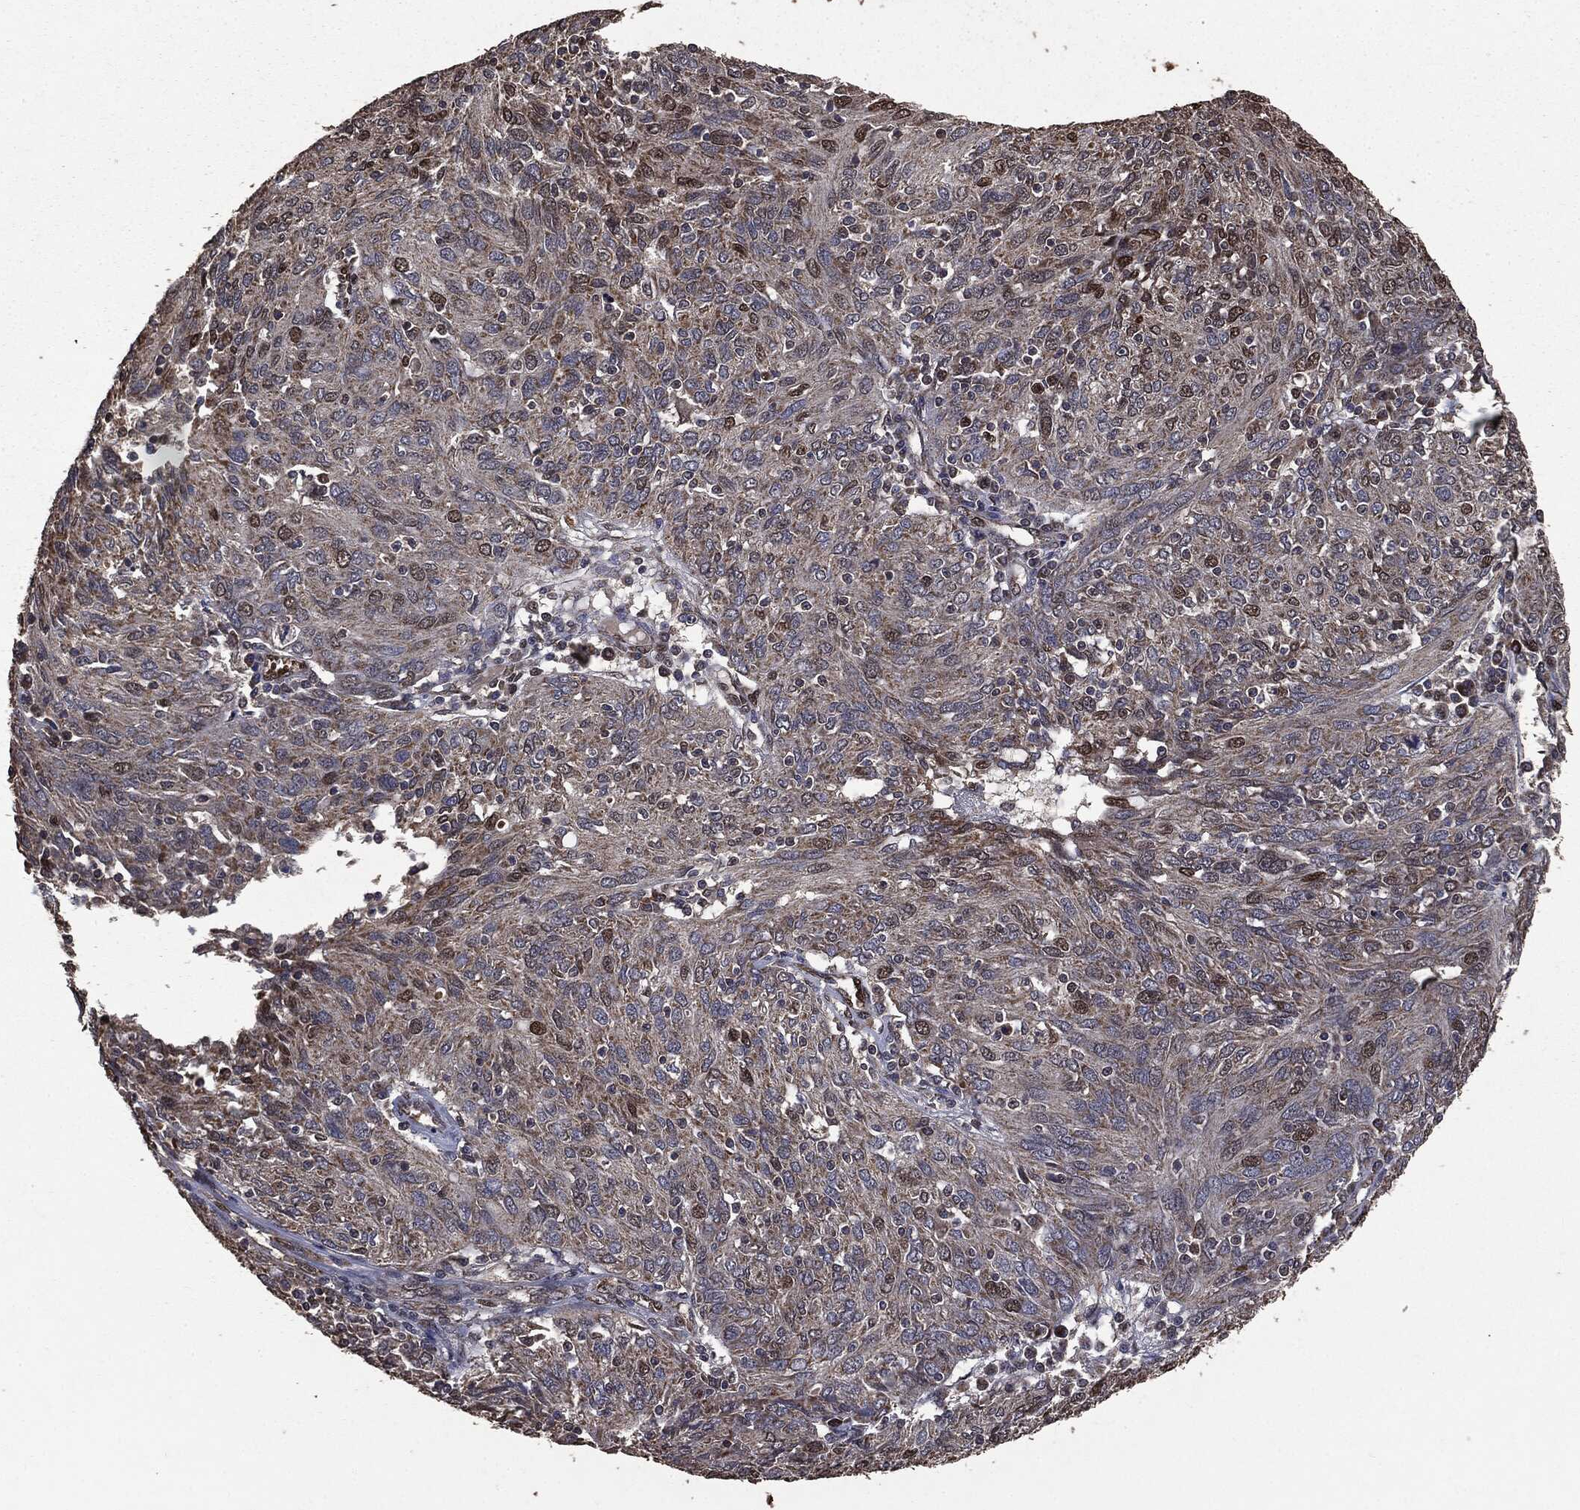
{"staining": {"intensity": "moderate", "quantity": "<25%", "location": "cytoplasmic/membranous"}, "tissue": "ovarian cancer", "cell_type": "Tumor cells", "image_type": "cancer", "snomed": [{"axis": "morphology", "description": "Carcinoma, endometroid"}, {"axis": "topography", "description": "Ovary"}], "caption": "A low amount of moderate cytoplasmic/membranous positivity is seen in approximately <25% of tumor cells in ovarian endometroid carcinoma tissue.", "gene": "PPP6R2", "patient": {"sex": "female", "age": 50}}